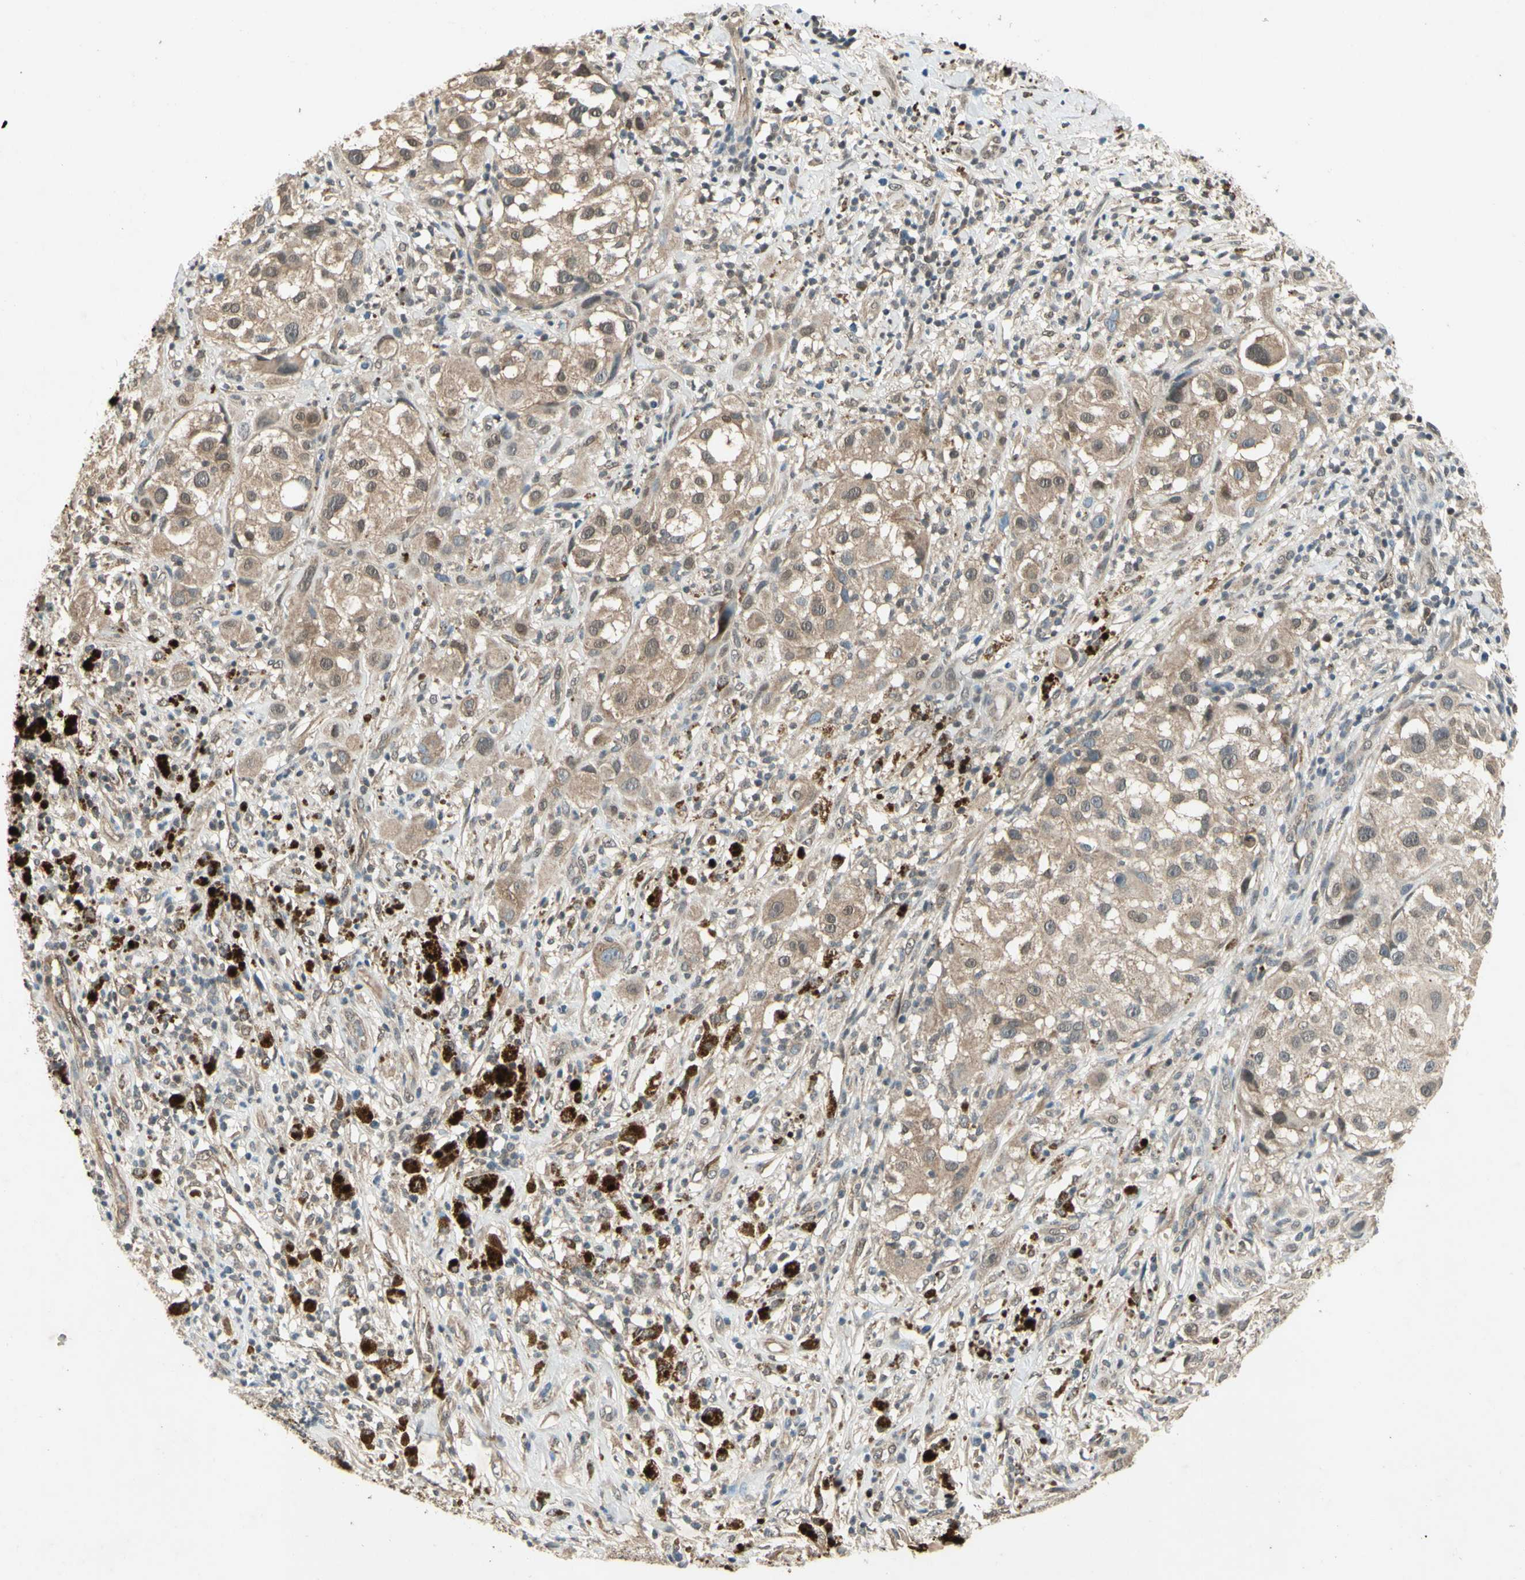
{"staining": {"intensity": "weak", "quantity": ">75%", "location": "cytoplasmic/membranous,nuclear"}, "tissue": "melanoma", "cell_type": "Tumor cells", "image_type": "cancer", "snomed": [{"axis": "morphology", "description": "Necrosis, NOS"}, {"axis": "morphology", "description": "Malignant melanoma, NOS"}, {"axis": "topography", "description": "Skin"}], "caption": "An IHC photomicrograph of tumor tissue is shown. Protein staining in brown shows weak cytoplasmic/membranous and nuclear positivity in melanoma within tumor cells. (brown staining indicates protein expression, while blue staining denotes nuclei).", "gene": "PSMD5", "patient": {"sex": "female", "age": 87}}